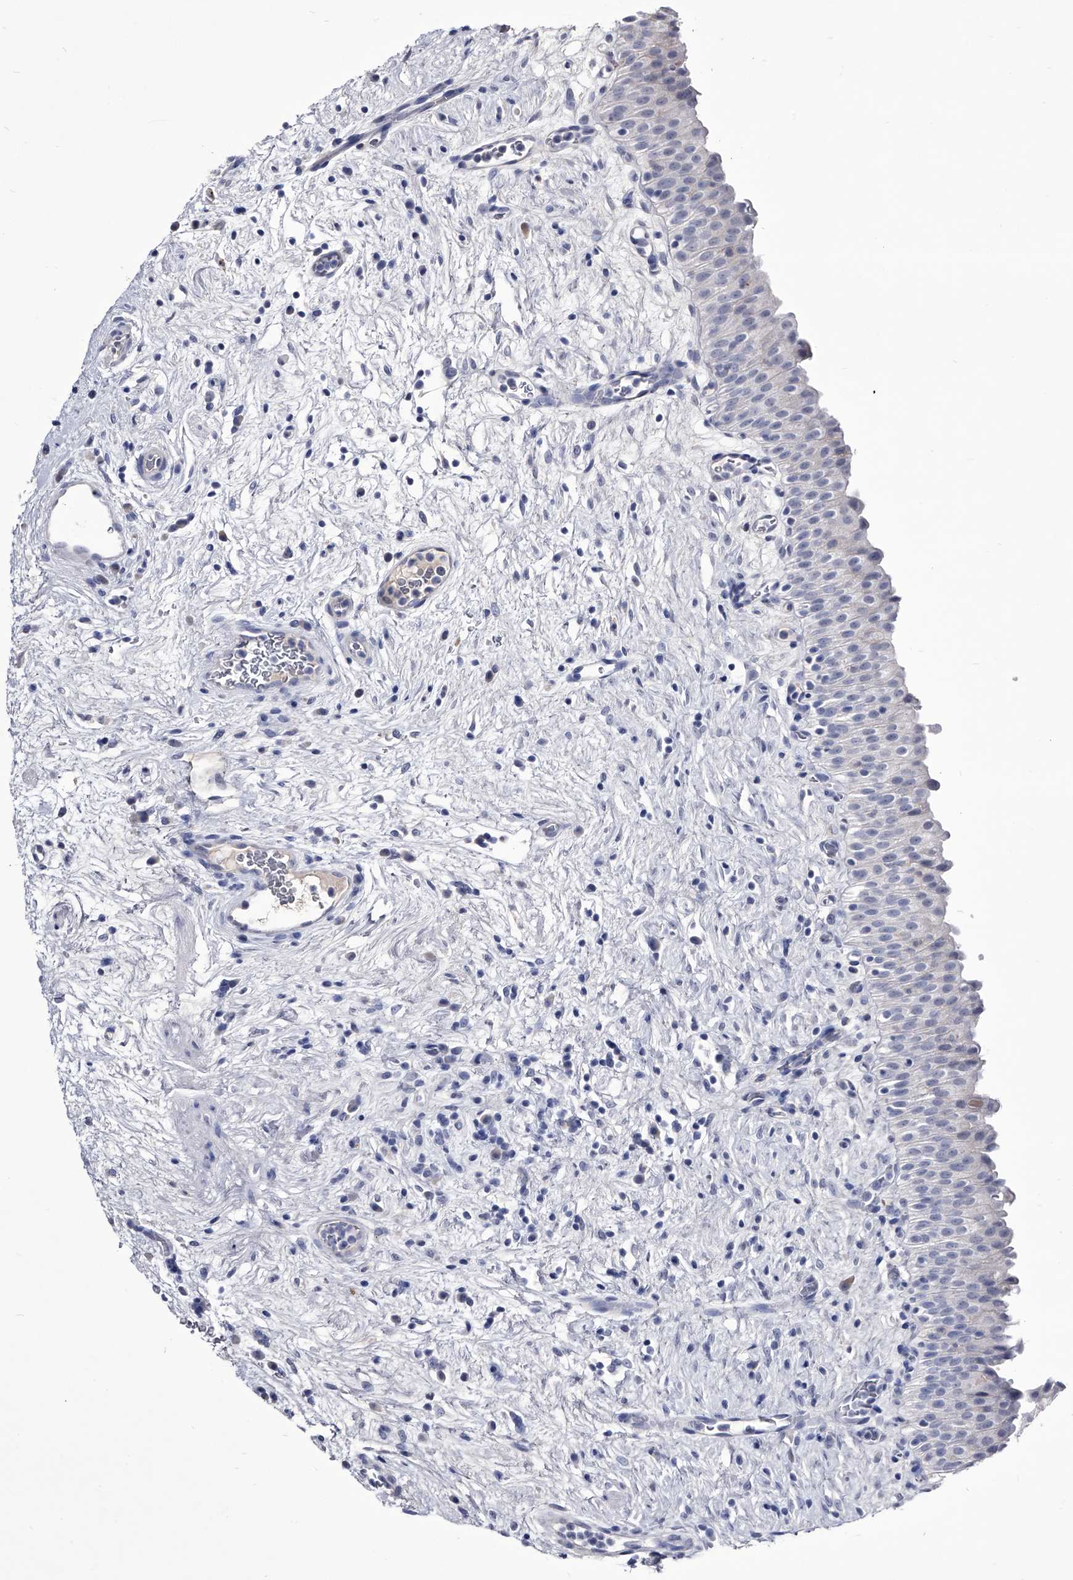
{"staining": {"intensity": "negative", "quantity": "none", "location": "none"}, "tissue": "urinary bladder", "cell_type": "Urothelial cells", "image_type": "normal", "snomed": [{"axis": "morphology", "description": "Normal tissue, NOS"}, {"axis": "topography", "description": "Urinary bladder"}], "caption": "Urothelial cells are negative for brown protein staining in normal urinary bladder. (DAB immunohistochemistry visualized using brightfield microscopy, high magnification).", "gene": "CRISP2", "patient": {"sex": "male", "age": 82}}